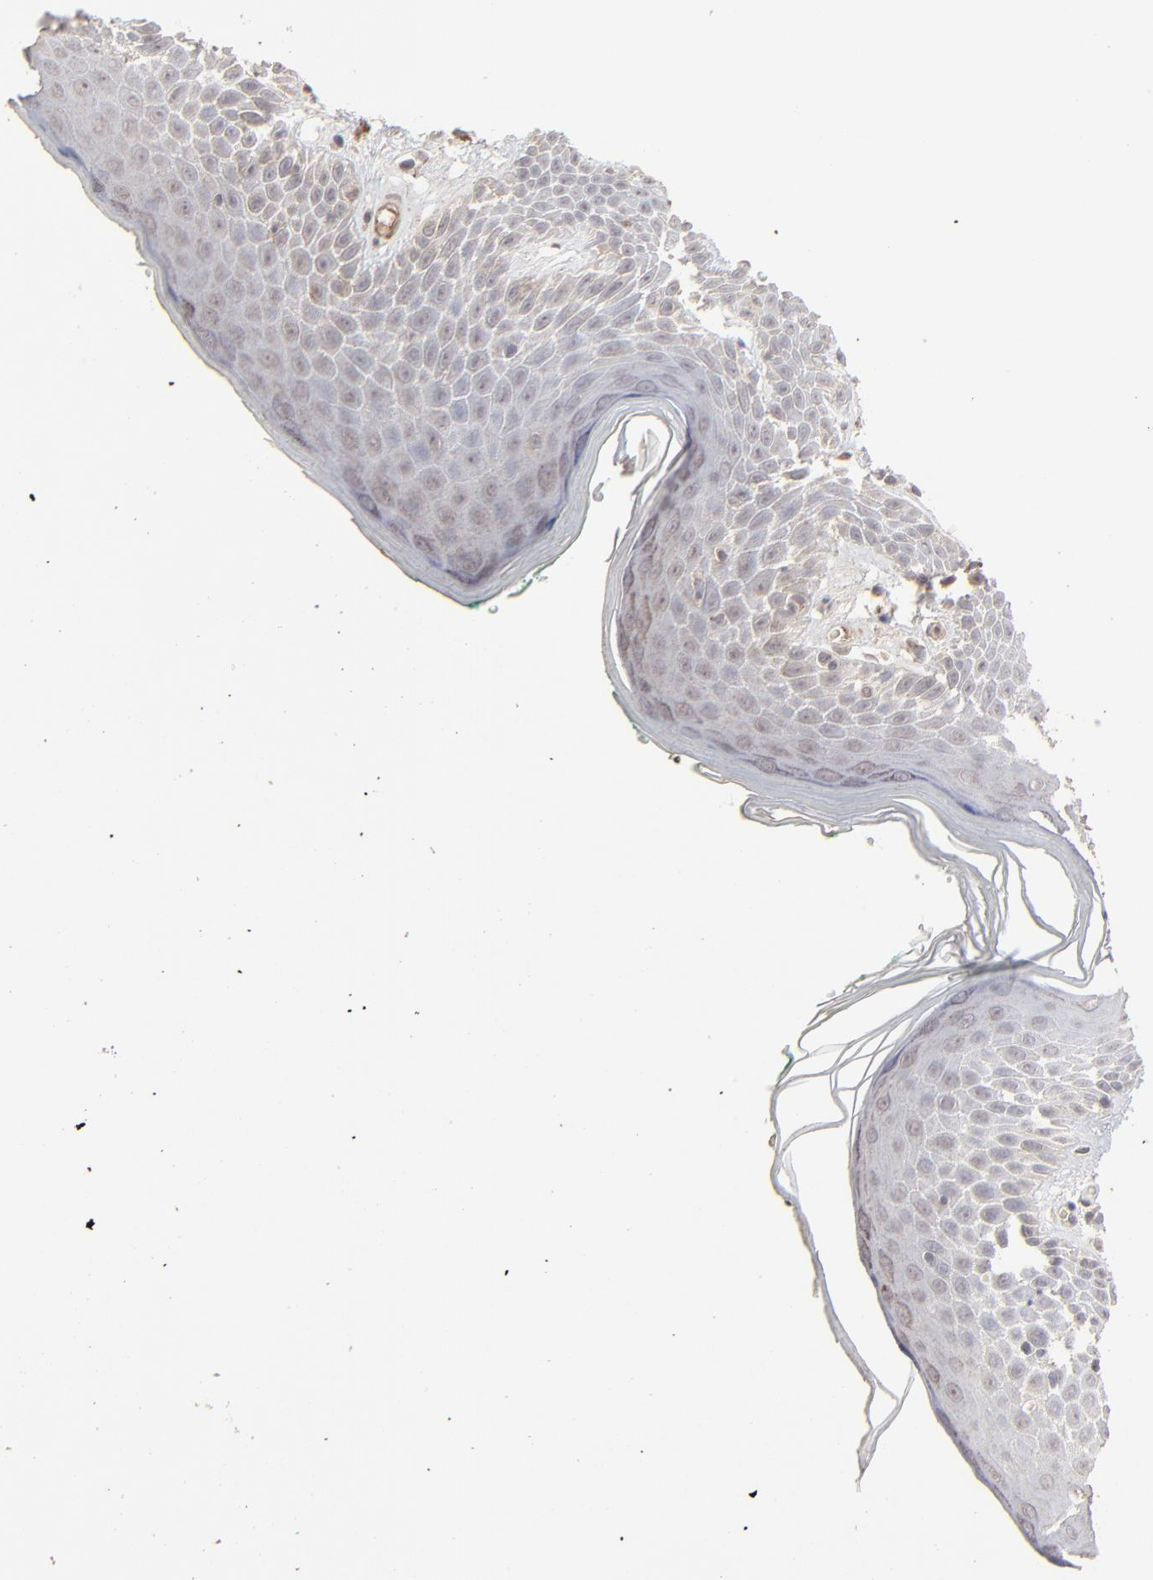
{"staining": {"intensity": "negative", "quantity": "none", "location": "none"}, "tissue": "skin", "cell_type": "Epidermal cells", "image_type": "normal", "snomed": [{"axis": "morphology", "description": "Normal tissue, NOS"}, {"axis": "topography", "description": "Anal"}], "caption": "A high-resolution photomicrograph shows IHC staining of normal skin, which exhibits no significant expression in epidermal cells.", "gene": "VPREB3", "patient": {"sex": "male", "age": 74}}